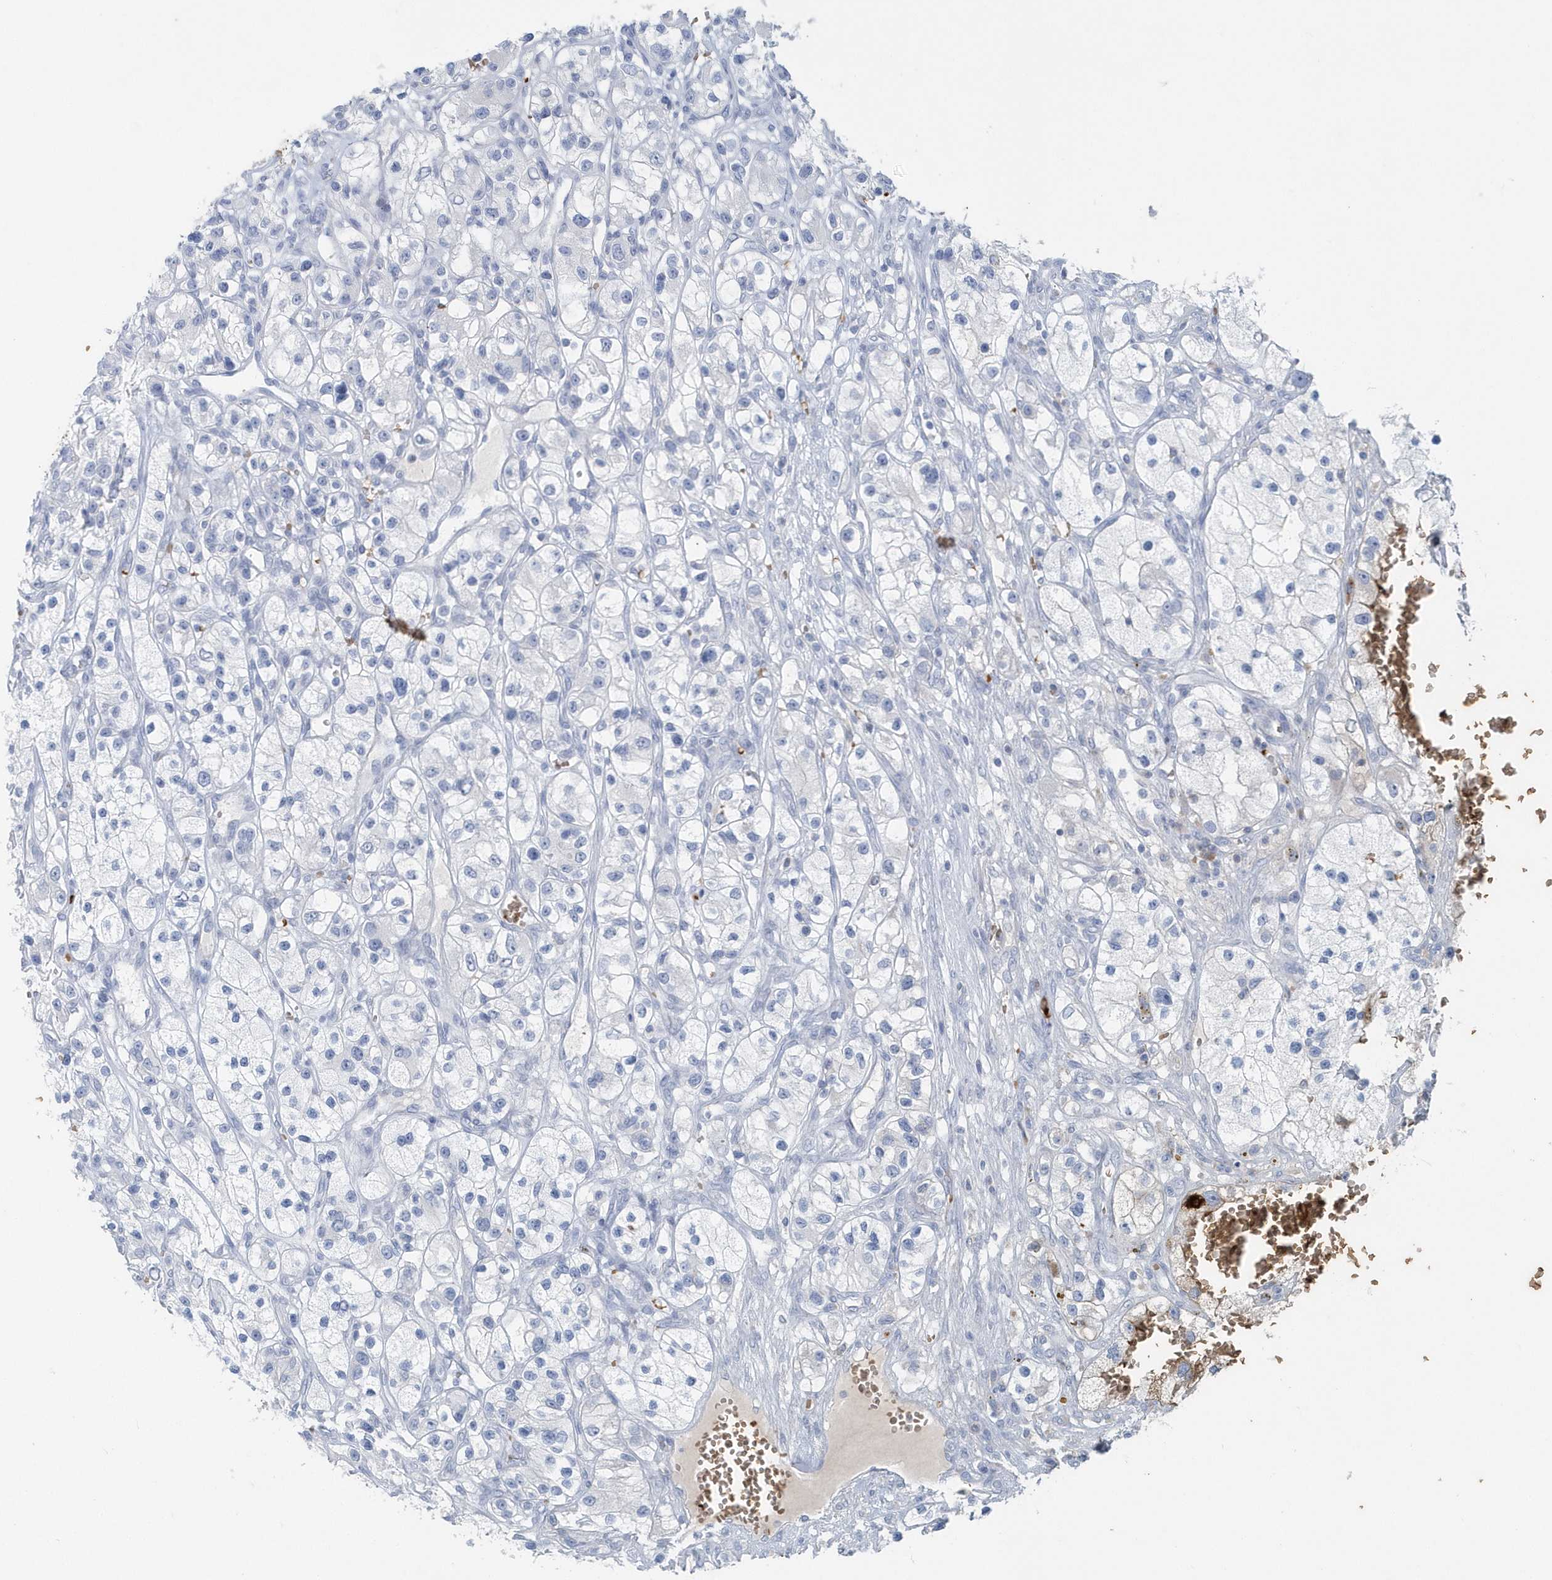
{"staining": {"intensity": "negative", "quantity": "none", "location": "none"}, "tissue": "renal cancer", "cell_type": "Tumor cells", "image_type": "cancer", "snomed": [{"axis": "morphology", "description": "Adenocarcinoma, NOS"}, {"axis": "topography", "description": "Kidney"}], "caption": "Tumor cells show no significant staining in renal cancer (adenocarcinoma).", "gene": "HBA2", "patient": {"sex": "female", "age": 57}}